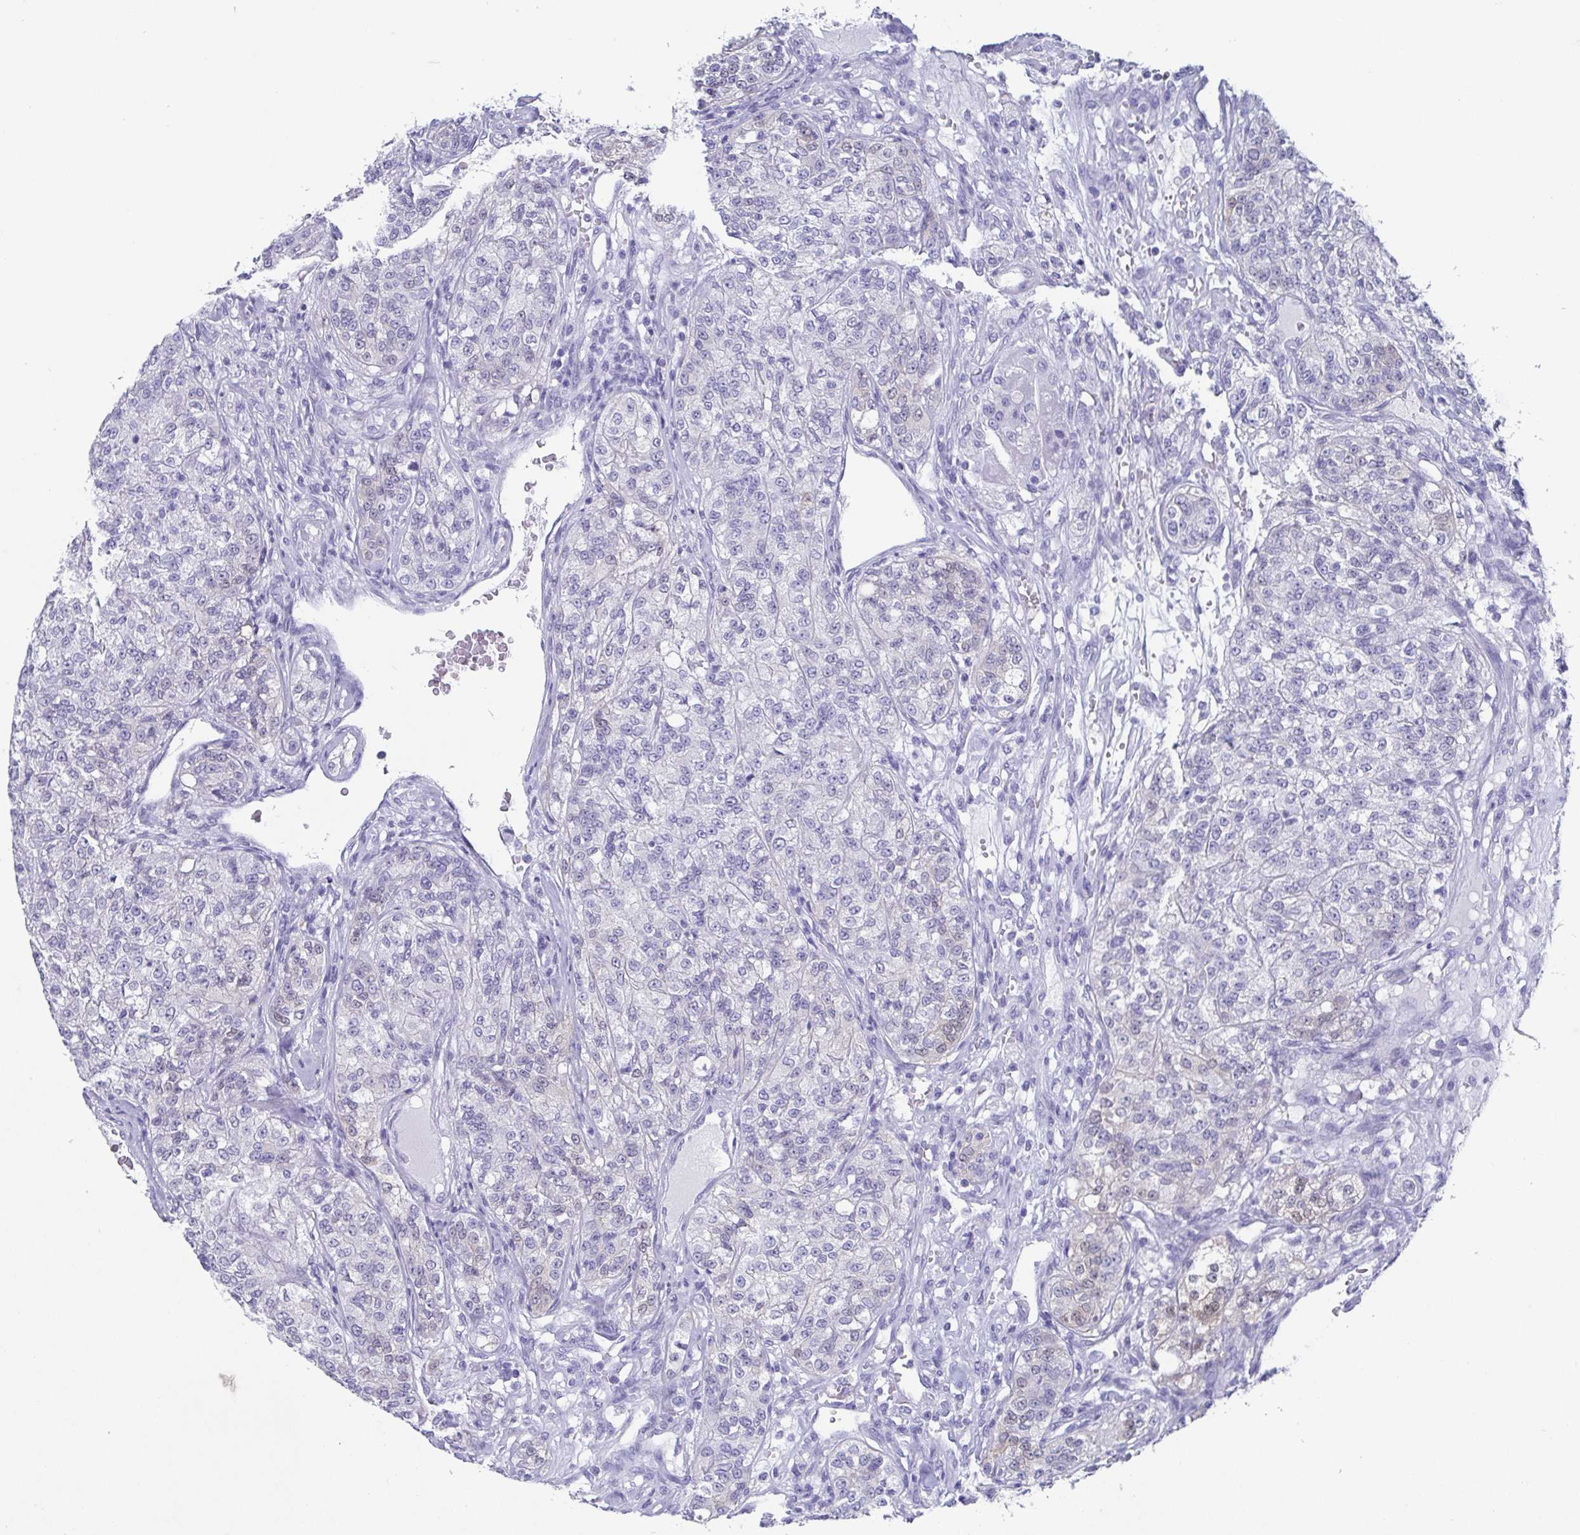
{"staining": {"intensity": "negative", "quantity": "none", "location": "none"}, "tissue": "renal cancer", "cell_type": "Tumor cells", "image_type": "cancer", "snomed": [{"axis": "morphology", "description": "Adenocarcinoma, NOS"}, {"axis": "topography", "description": "Kidney"}], "caption": "Histopathology image shows no significant protein expression in tumor cells of renal cancer (adenocarcinoma).", "gene": "SCGN", "patient": {"sex": "female", "age": 63}}